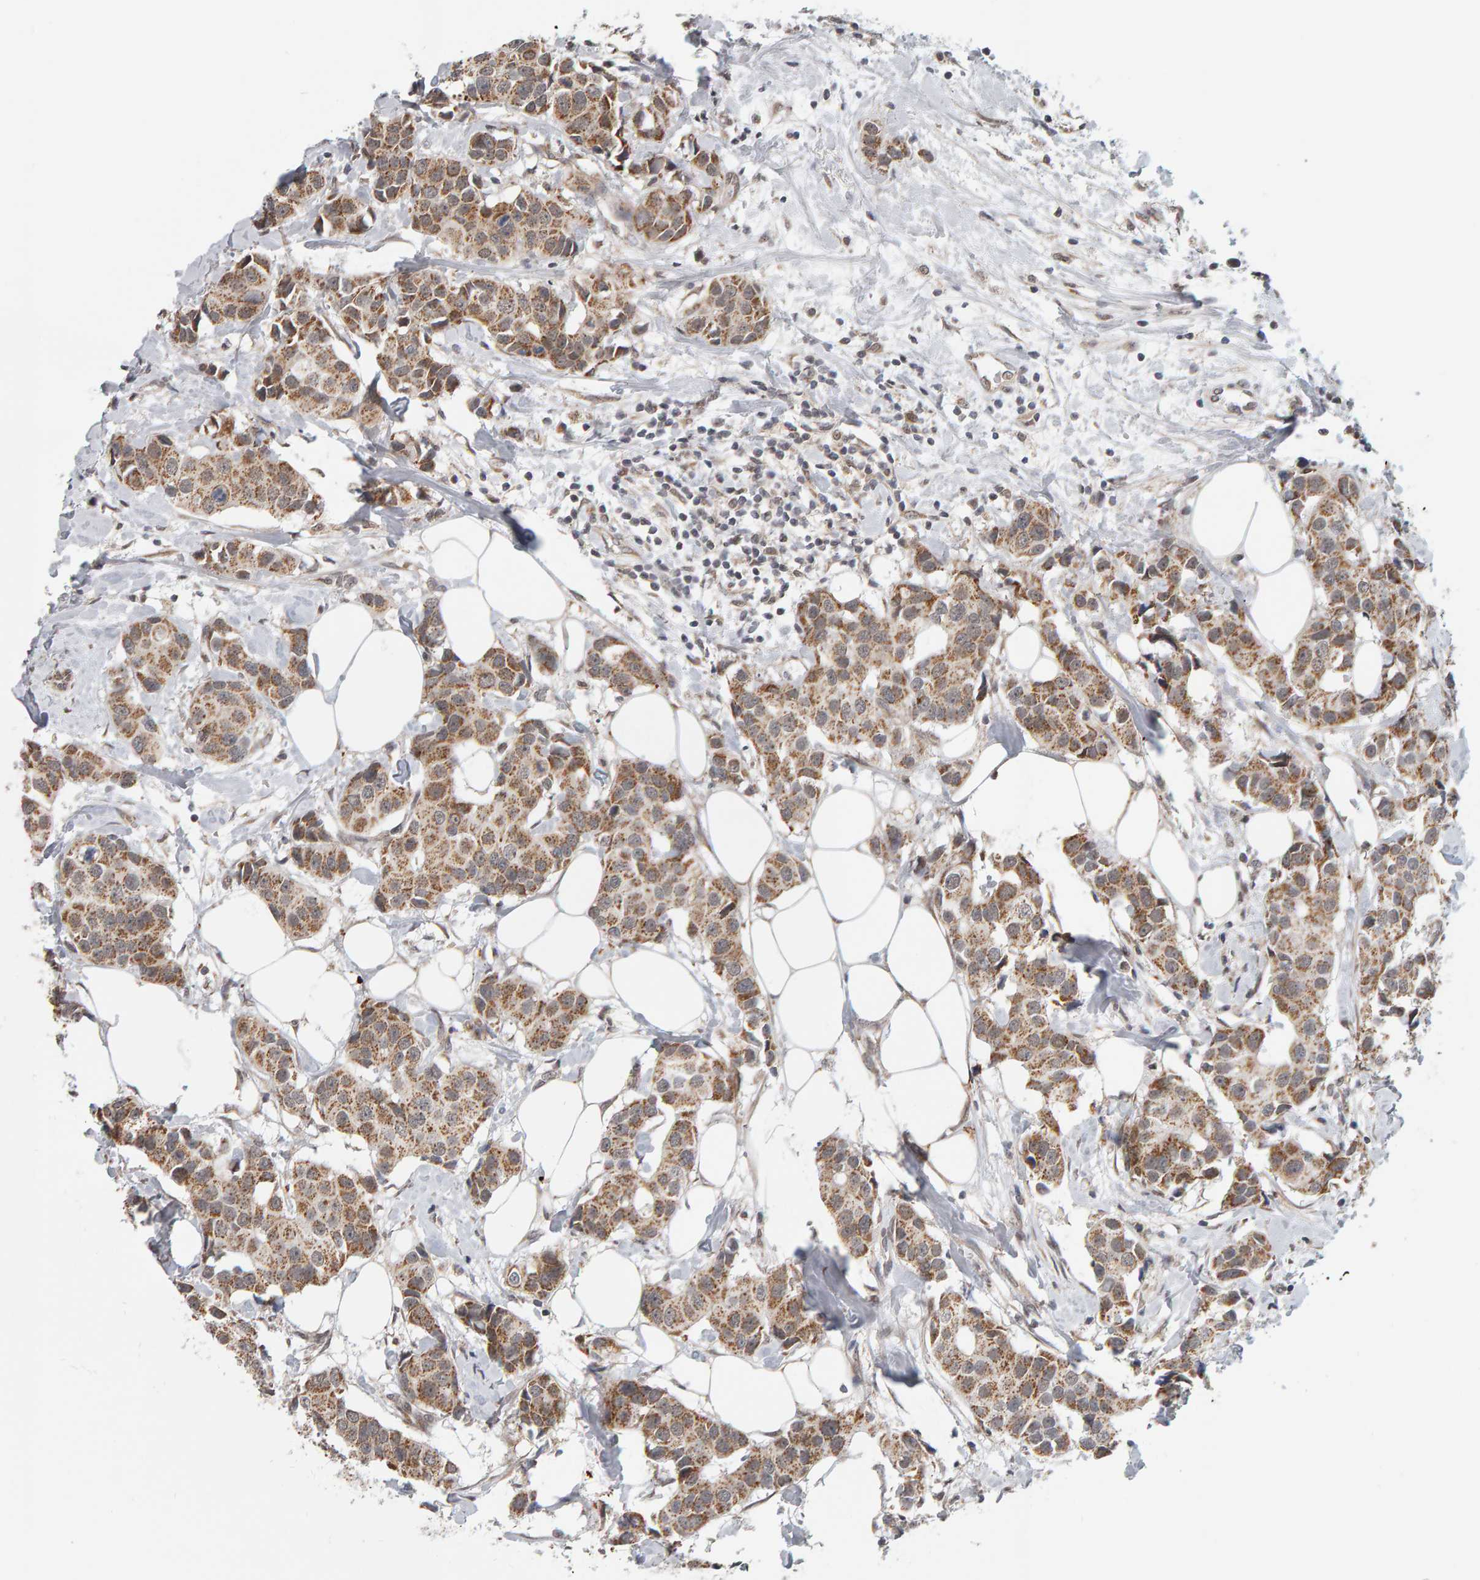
{"staining": {"intensity": "moderate", "quantity": ">75%", "location": "cytoplasmic/membranous"}, "tissue": "breast cancer", "cell_type": "Tumor cells", "image_type": "cancer", "snomed": [{"axis": "morphology", "description": "Normal tissue, NOS"}, {"axis": "morphology", "description": "Duct carcinoma"}, {"axis": "topography", "description": "Breast"}], "caption": "A medium amount of moderate cytoplasmic/membranous expression is appreciated in approximately >75% of tumor cells in infiltrating ductal carcinoma (breast) tissue.", "gene": "DAP3", "patient": {"sex": "female", "age": 39}}